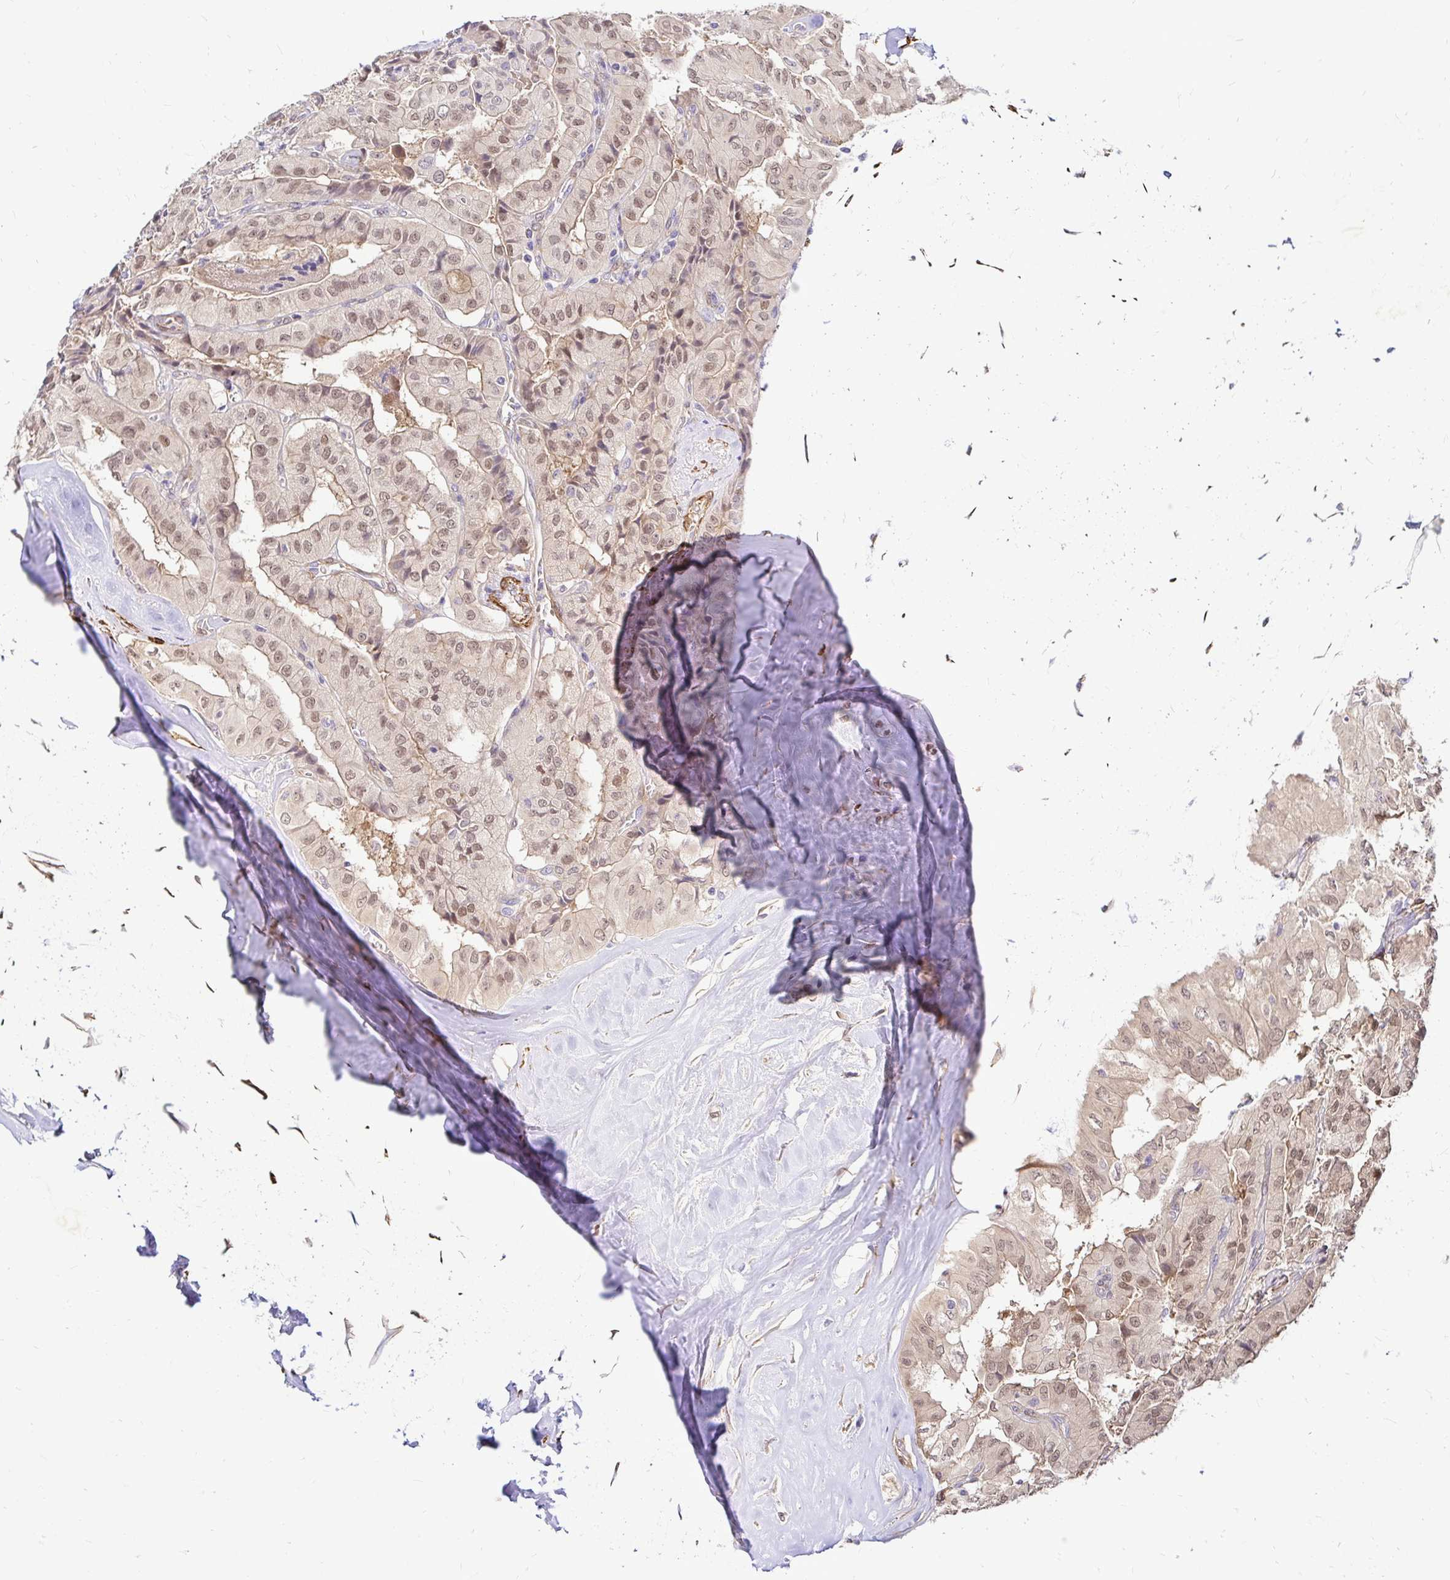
{"staining": {"intensity": "moderate", "quantity": ">75%", "location": "nuclear"}, "tissue": "thyroid cancer", "cell_type": "Tumor cells", "image_type": "cancer", "snomed": [{"axis": "morphology", "description": "Normal tissue, NOS"}, {"axis": "morphology", "description": "Papillary adenocarcinoma, NOS"}, {"axis": "topography", "description": "Thyroid gland"}], "caption": "This image exhibits thyroid papillary adenocarcinoma stained with IHC to label a protein in brown. The nuclear of tumor cells show moderate positivity for the protein. Nuclei are counter-stained blue.", "gene": "YAP1", "patient": {"sex": "female", "age": 59}}